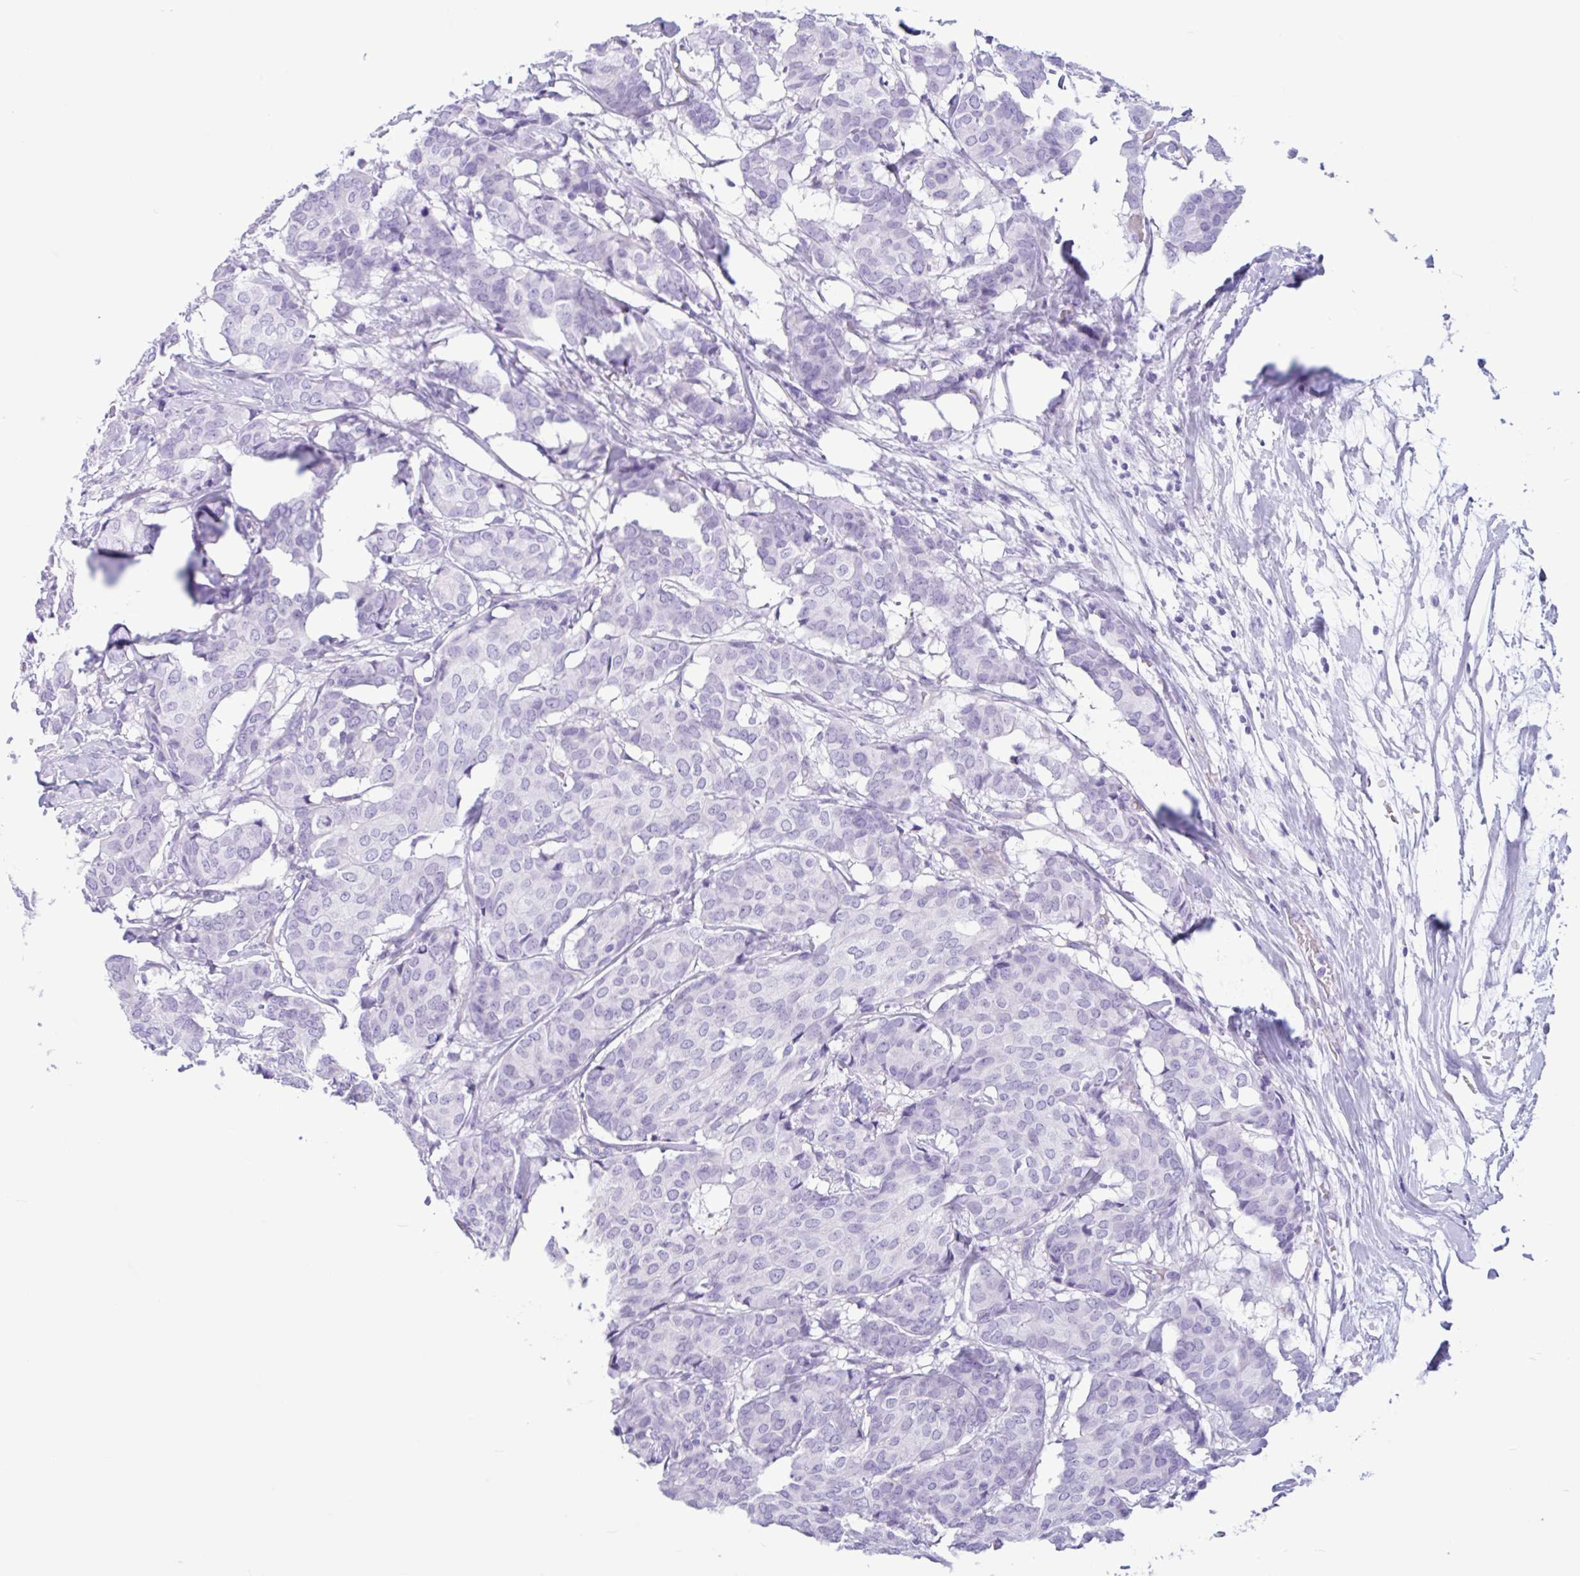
{"staining": {"intensity": "negative", "quantity": "none", "location": "none"}, "tissue": "breast cancer", "cell_type": "Tumor cells", "image_type": "cancer", "snomed": [{"axis": "morphology", "description": "Duct carcinoma"}, {"axis": "topography", "description": "Breast"}], "caption": "Immunohistochemistry (IHC) image of neoplastic tissue: human breast infiltrating ductal carcinoma stained with DAB shows no significant protein staining in tumor cells. (Stains: DAB (3,3'-diaminobenzidine) IHC with hematoxylin counter stain, Microscopy: brightfield microscopy at high magnification).", "gene": "IAPP", "patient": {"sex": "female", "age": 75}}